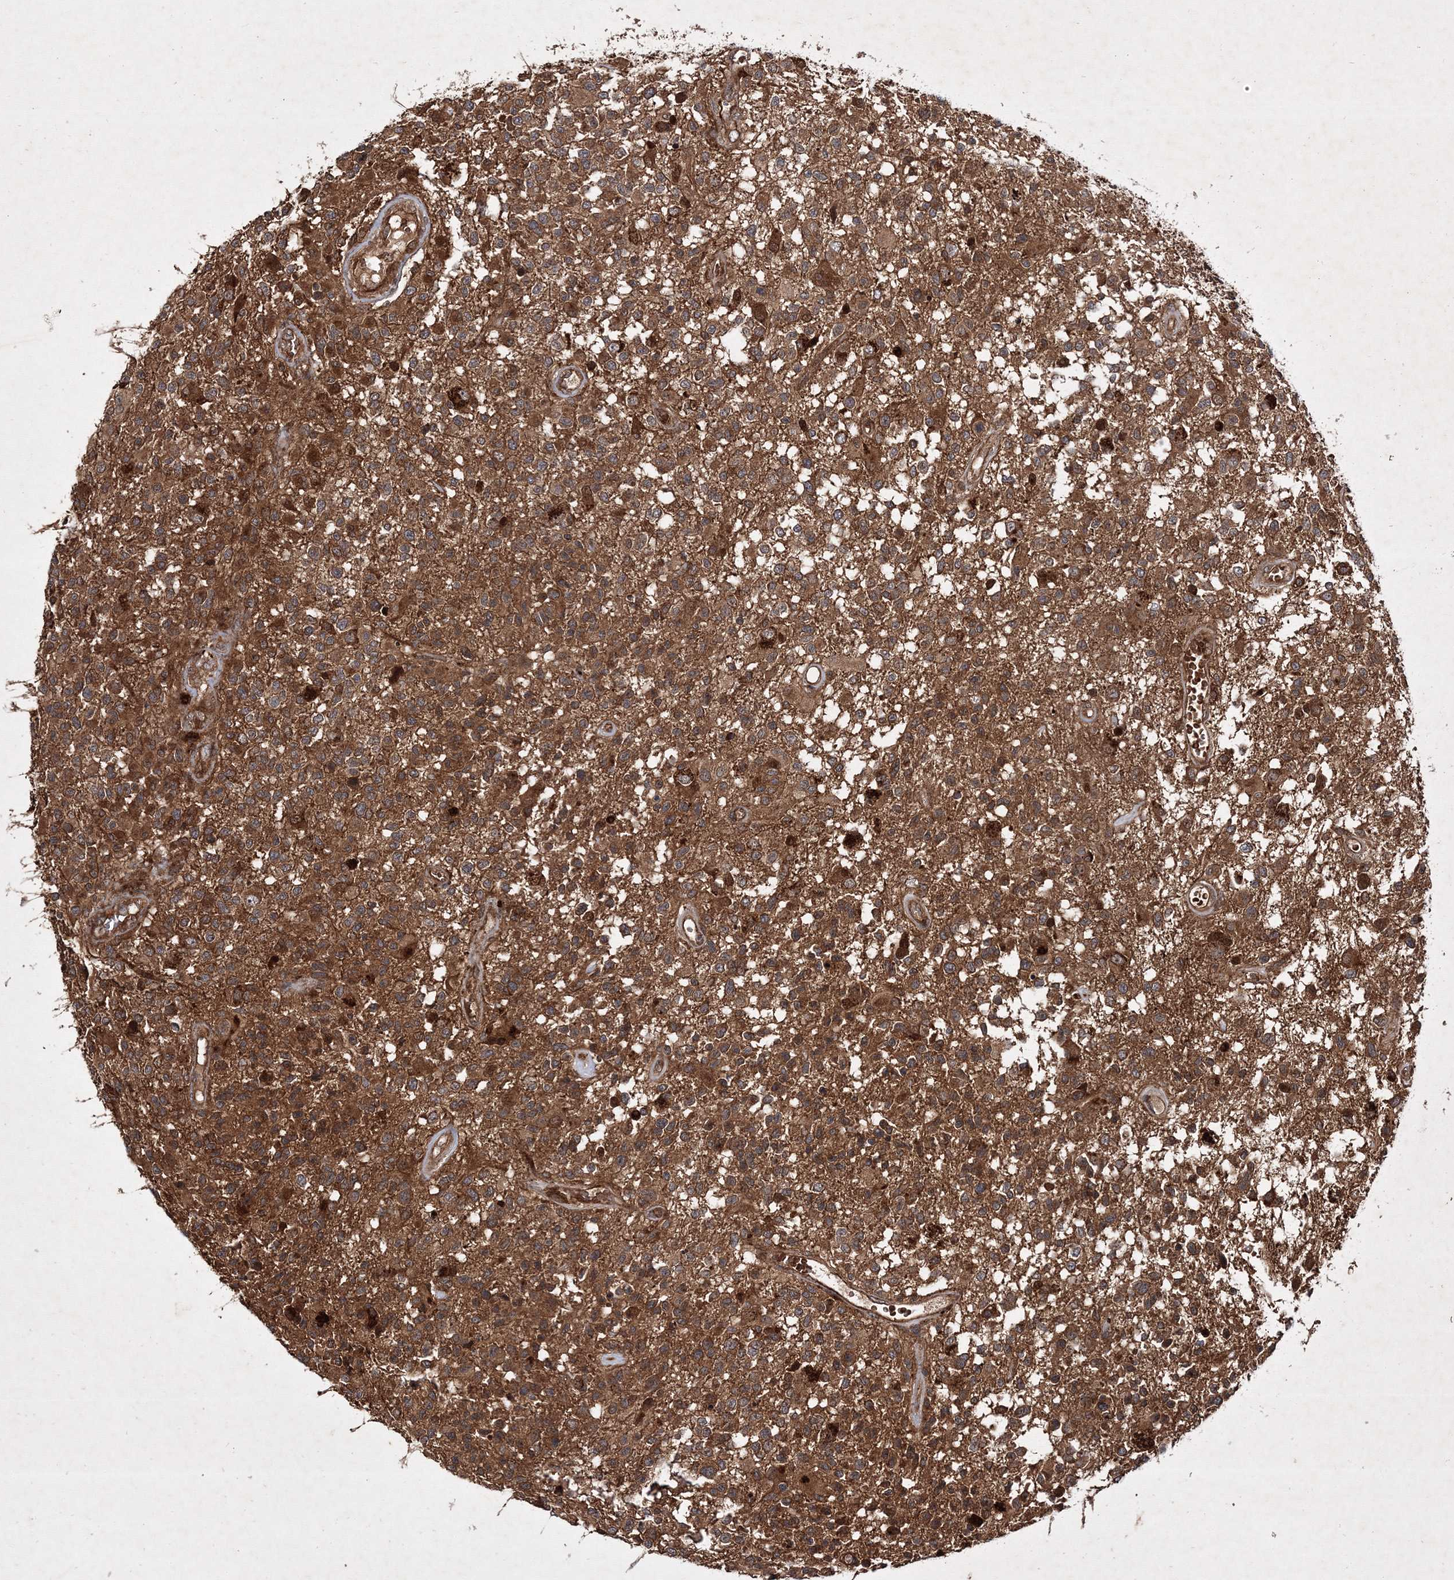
{"staining": {"intensity": "strong", "quantity": ">75%", "location": "cytoplasmic/membranous"}, "tissue": "glioma", "cell_type": "Tumor cells", "image_type": "cancer", "snomed": [{"axis": "morphology", "description": "Glioma, malignant, High grade"}, {"axis": "morphology", "description": "Glioblastoma, NOS"}, {"axis": "topography", "description": "Brain"}], "caption": "Immunohistochemical staining of human glioma demonstrates high levels of strong cytoplasmic/membranous protein positivity in approximately >75% of tumor cells.", "gene": "DNAJC13", "patient": {"sex": "male", "age": 60}}